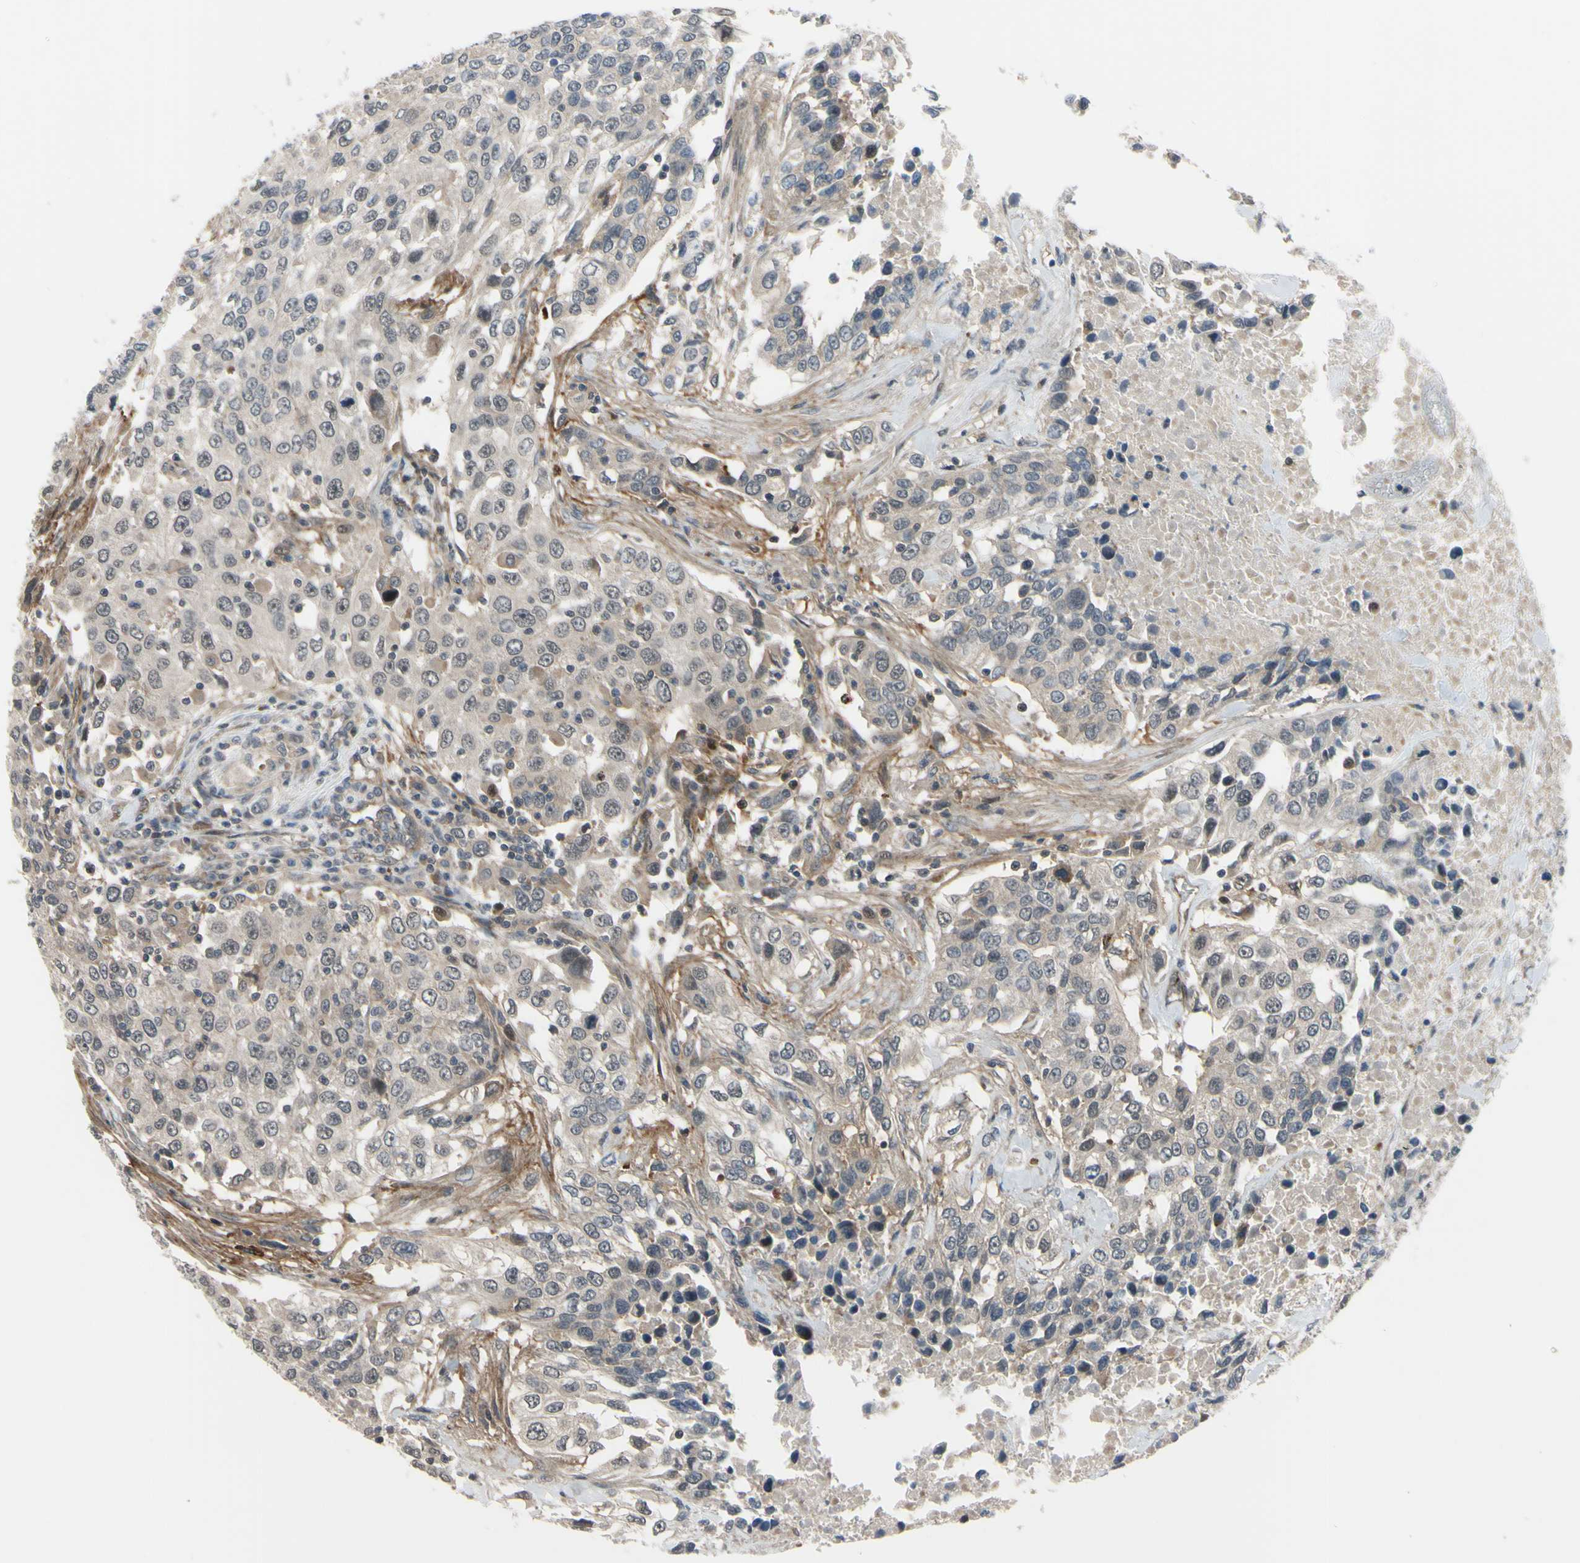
{"staining": {"intensity": "weak", "quantity": ">75%", "location": "cytoplasmic/membranous"}, "tissue": "urothelial cancer", "cell_type": "Tumor cells", "image_type": "cancer", "snomed": [{"axis": "morphology", "description": "Urothelial carcinoma, High grade"}, {"axis": "topography", "description": "Urinary bladder"}], "caption": "There is low levels of weak cytoplasmic/membranous staining in tumor cells of urothelial carcinoma (high-grade), as demonstrated by immunohistochemical staining (brown color).", "gene": "COMMD9", "patient": {"sex": "female", "age": 80}}